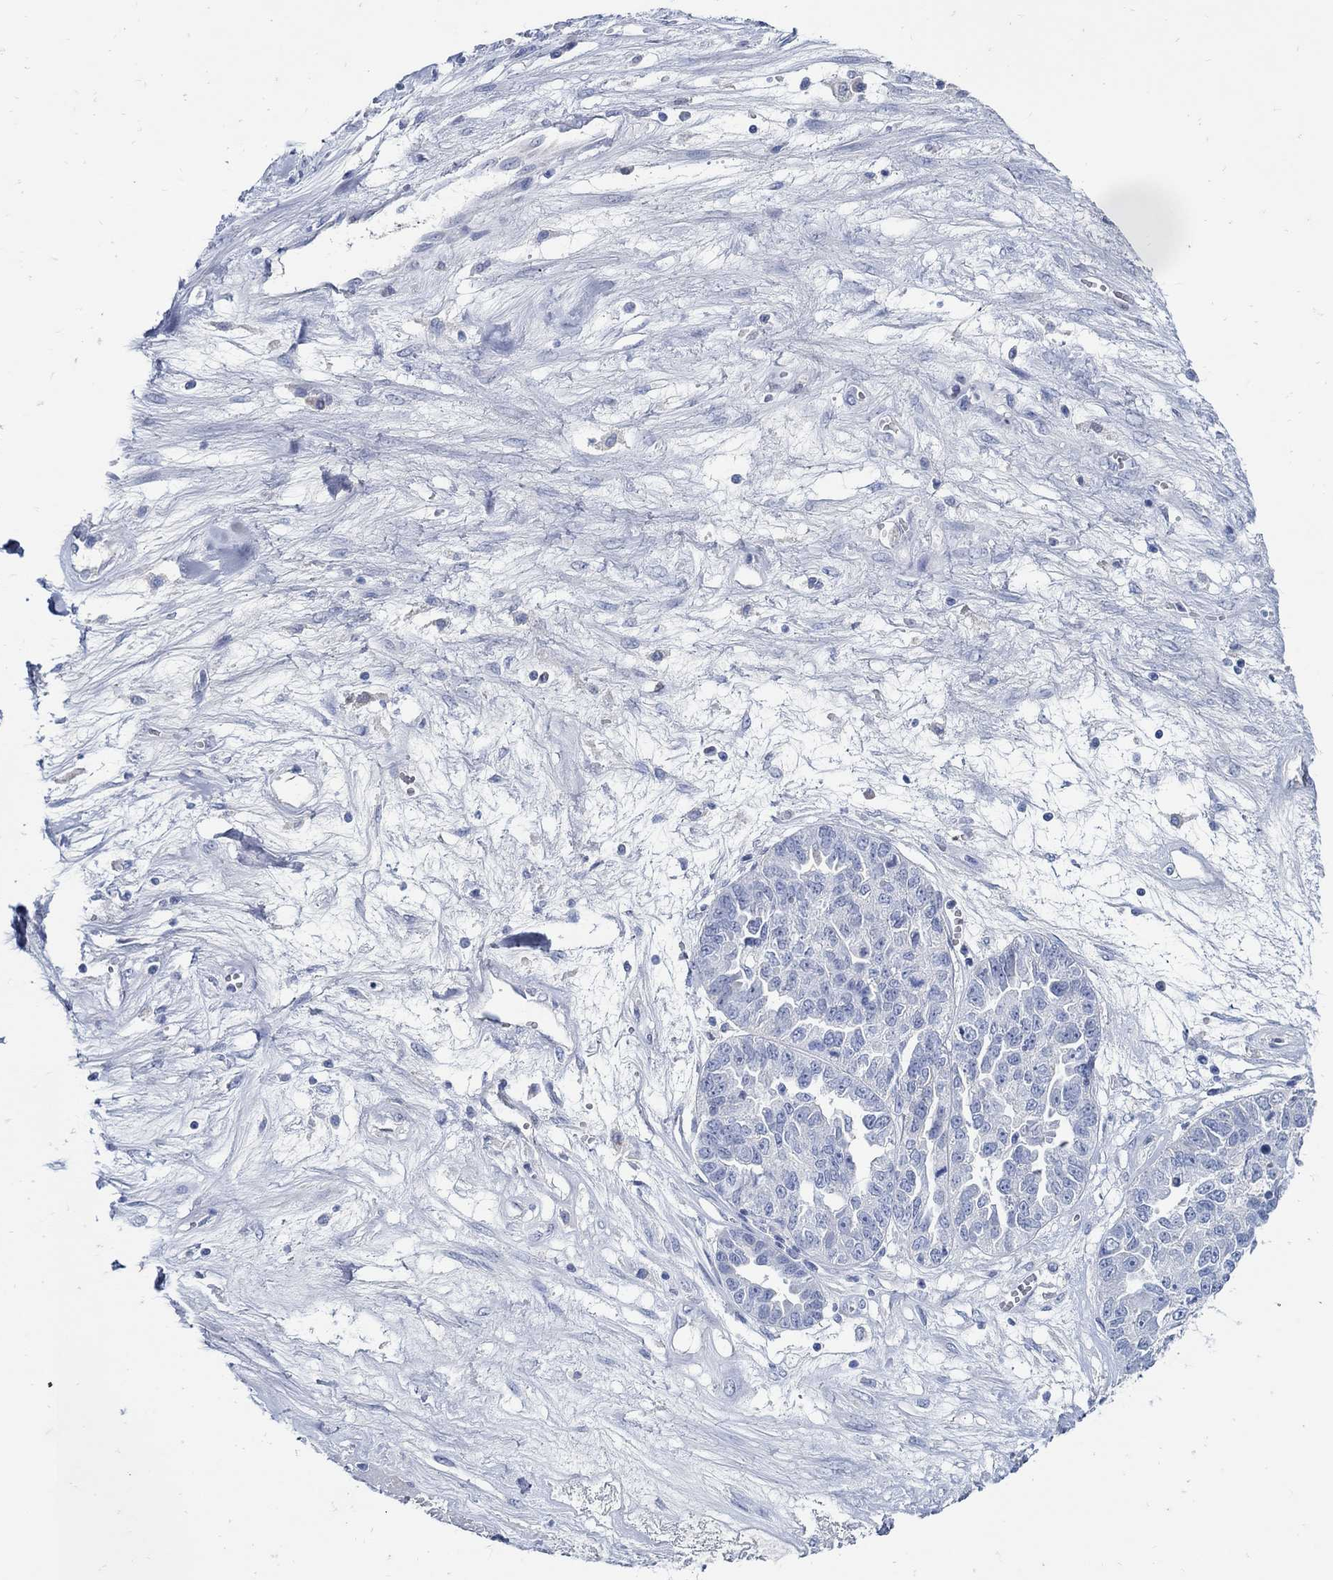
{"staining": {"intensity": "negative", "quantity": "none", "location": "none"}, "tissue": "ovarian cancer", "cell_type": "Tumor cells", "image_type": "cancer", "snomed": [{"axis": "morphology", "description": "Cystadenocarcinoma, serous, NOS"}, {"axis": "topography", "description": "Ovary"}], "caption": "An immunohistochemistry photomicrograph of serous cystadenocarcinoma (ovarian) is shown. There is no staining in tumor cells of serous cystadenocarcinoma (ovarian).", "gene": "PAX9", "patient": {"sex": "female", "age": 87}}